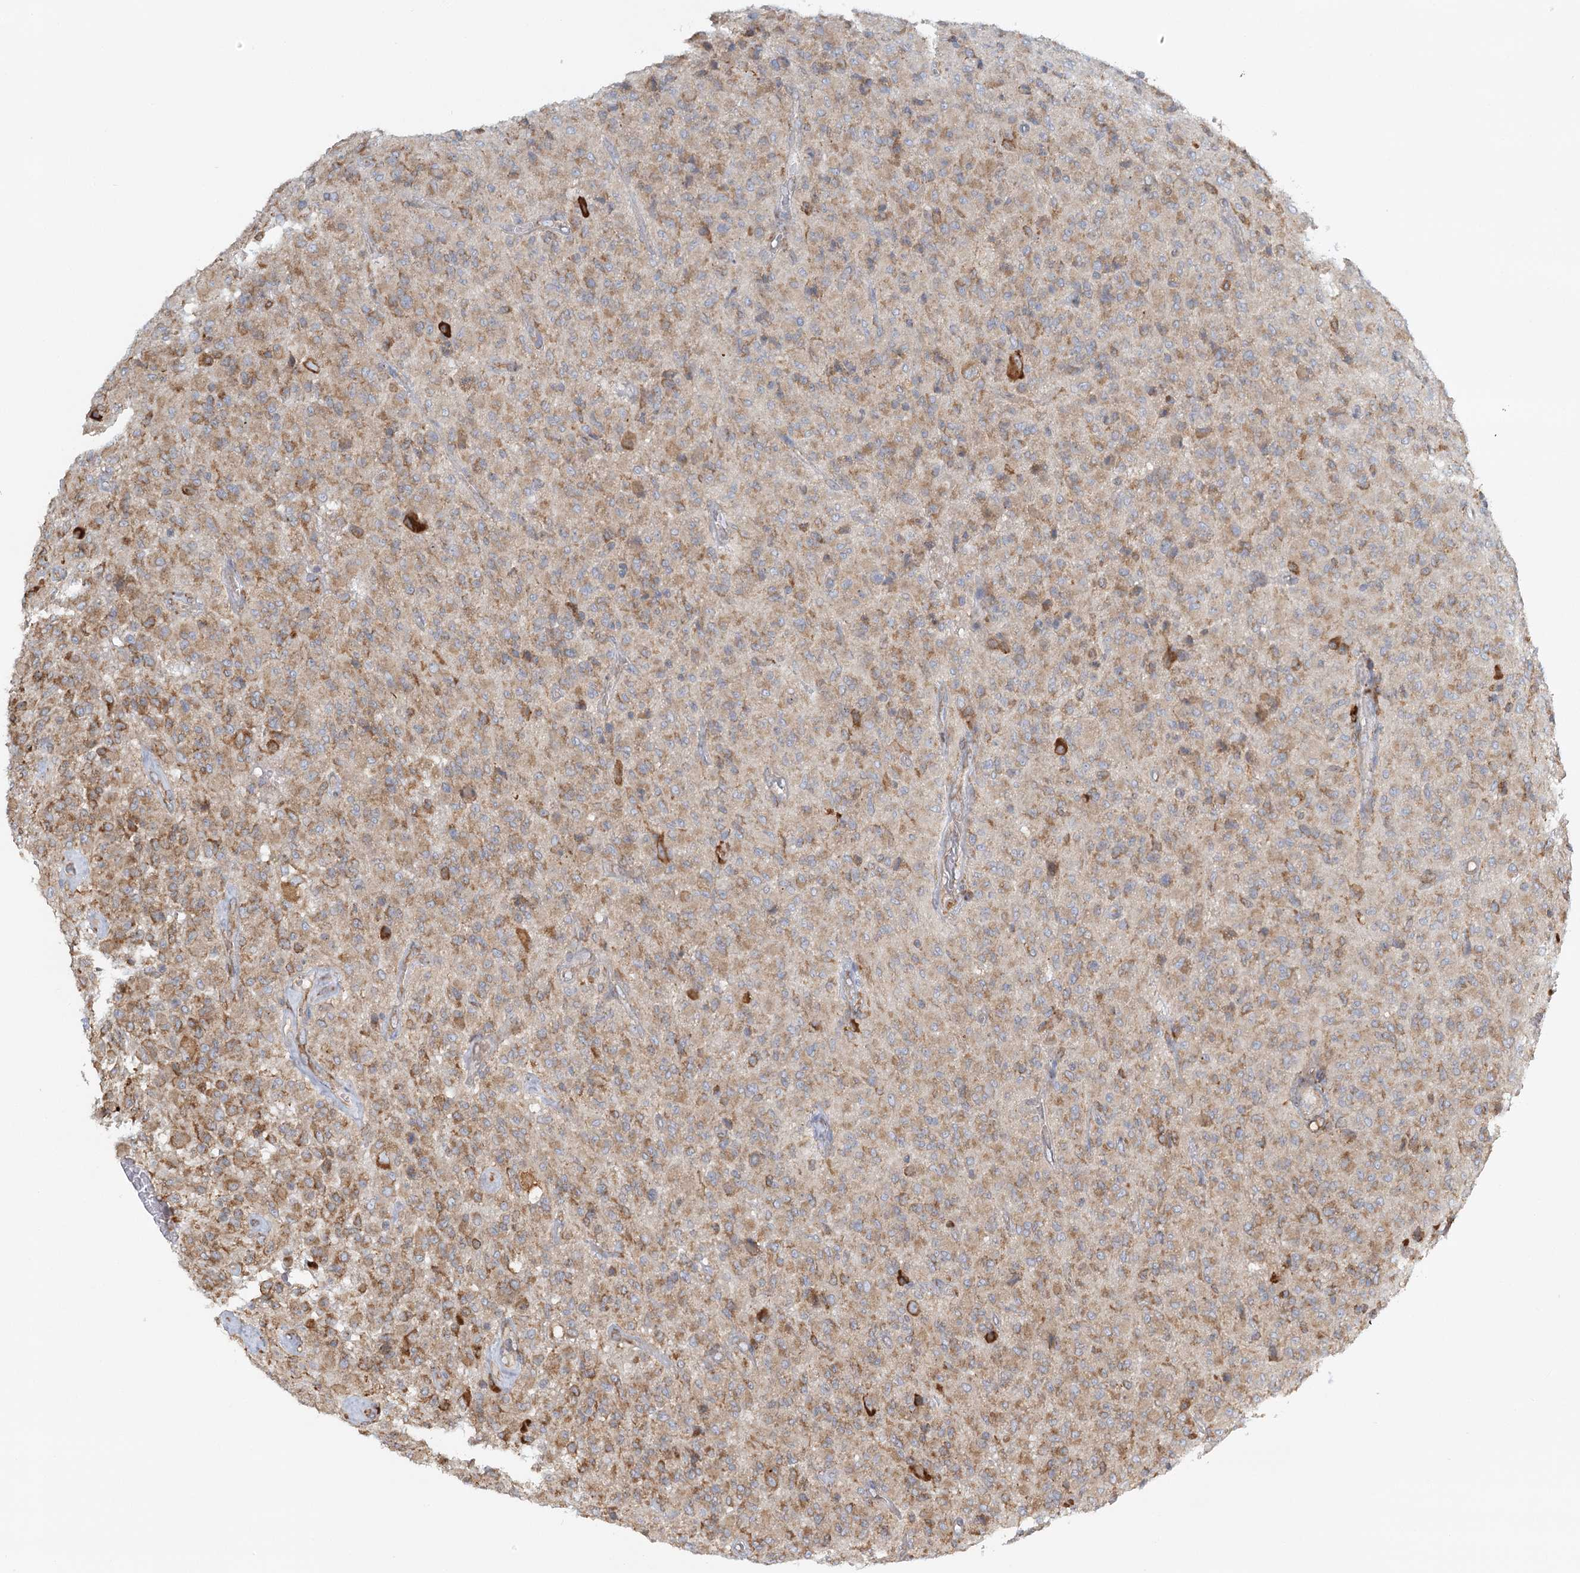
{"staining": {"intensity": "moderate", "quantity": "25%-75%", "location": "cytoplasmic/membranous"}, "tissue": "glioma", "cell_type": "Tumor cells", "image_type": "cancer", "snomed": [{"axis": "morphology", "description": "Glioma, malignant, High grade"}, {"axis": "topography", "description": "Brain"}], "caption": "Malignant glioma (high-grade) stained for a protein shows moderate cytoplasmic/membranous positivity in tumor cells. Nuclei are stained in blue.", "gene": "TAS1R1", "patient": {"sex": "female", "age": 57}}